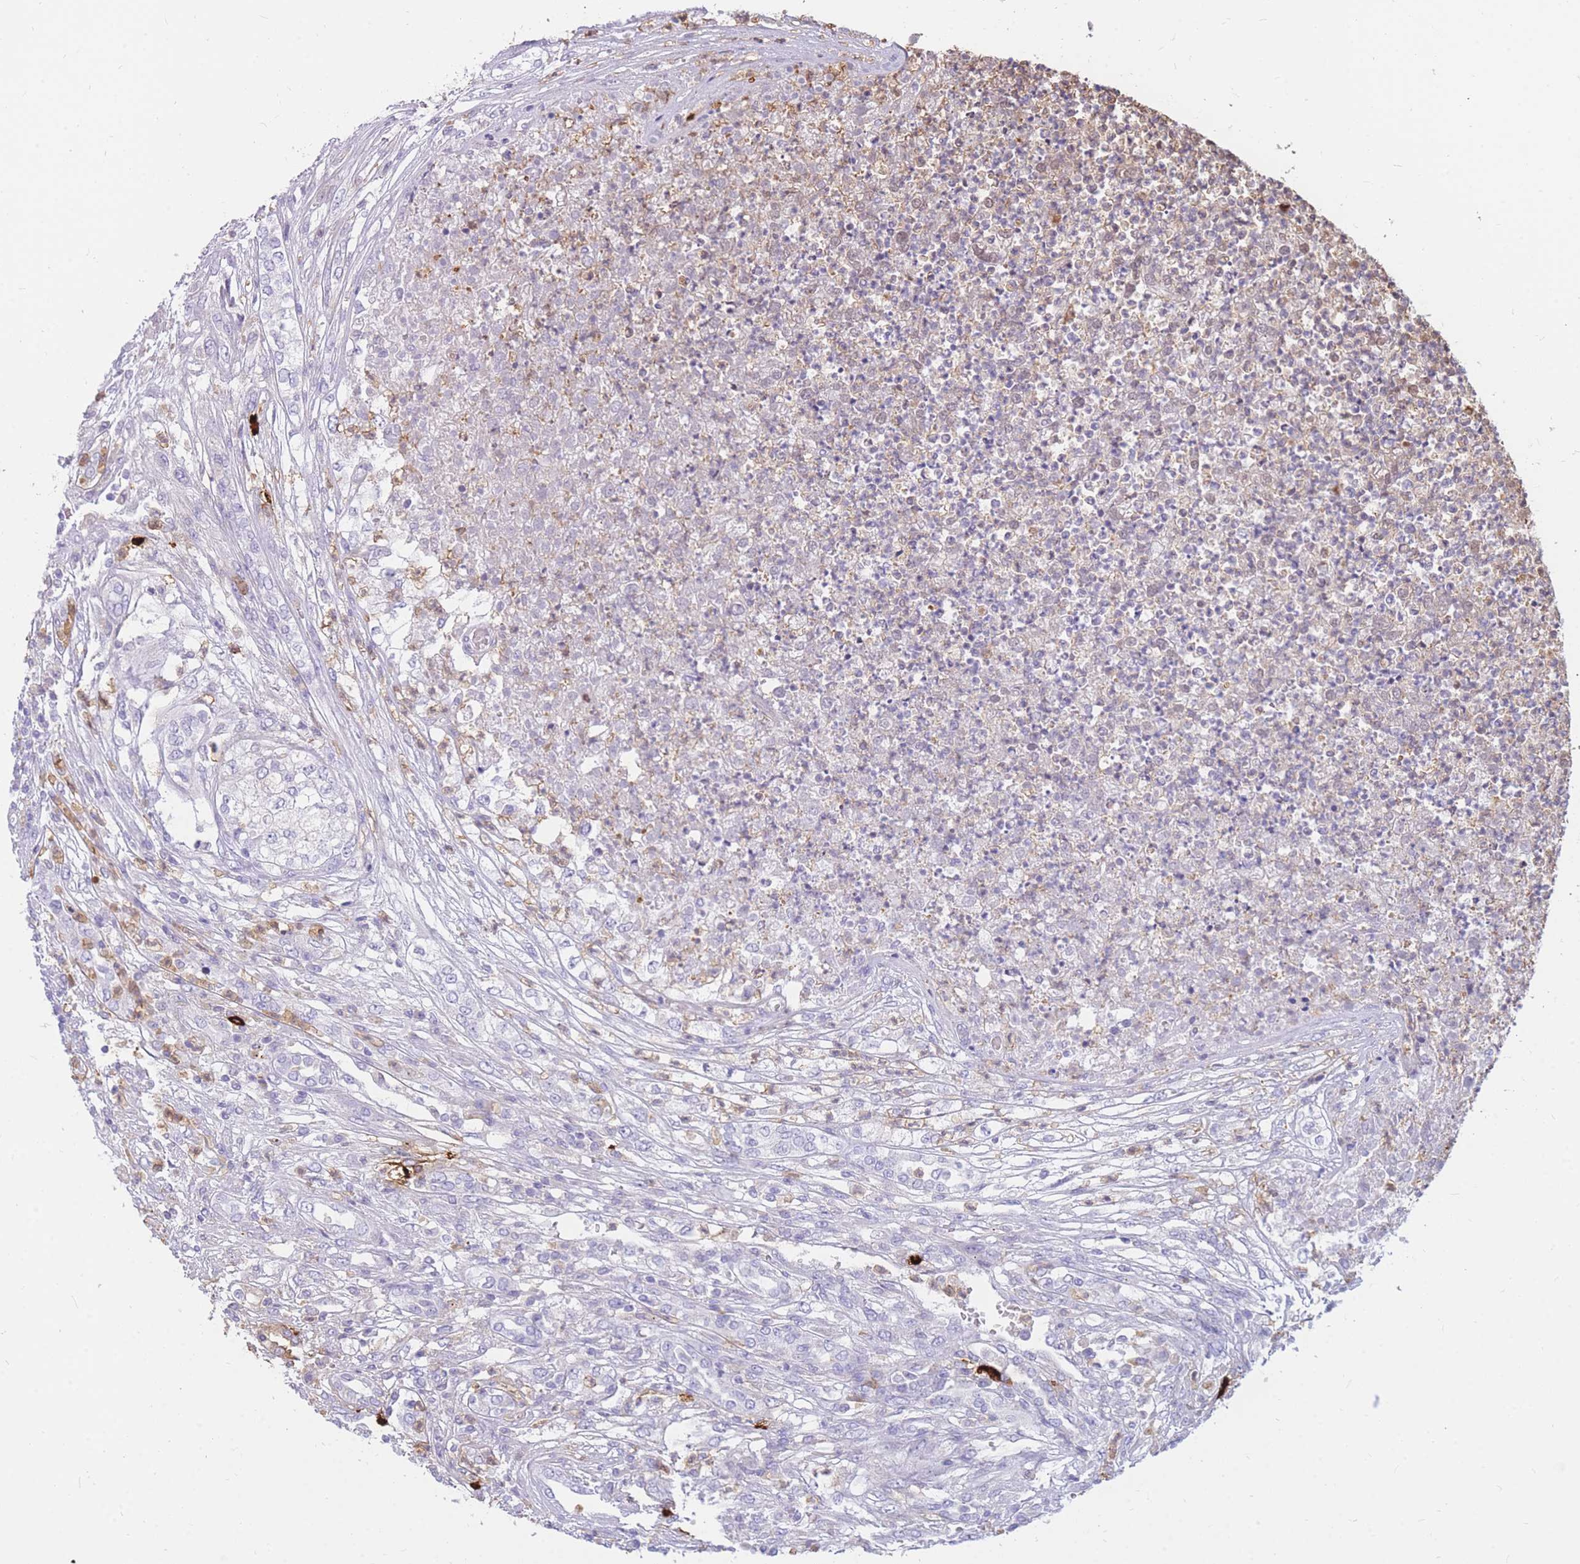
{"staining": {"intensity": "negative", "quantity": "none", "location": "none"}, "tissue": "renal cancer", "cell_type": "Tumor cells", "image_type": "cancer", "snomed": [{"axis": "morphology", "description": "Adenocarcinoma, NOS"}, {"axis": "topography", "description": "Kidney"}], "caption": "An immunohistochemistry (IHC) photomicrograph of renal cancer is shown. There is no staining in tumor cells of renal cancer.", "gene": "TPSAB1", "patient": {"sex": "female", "age": 54}}